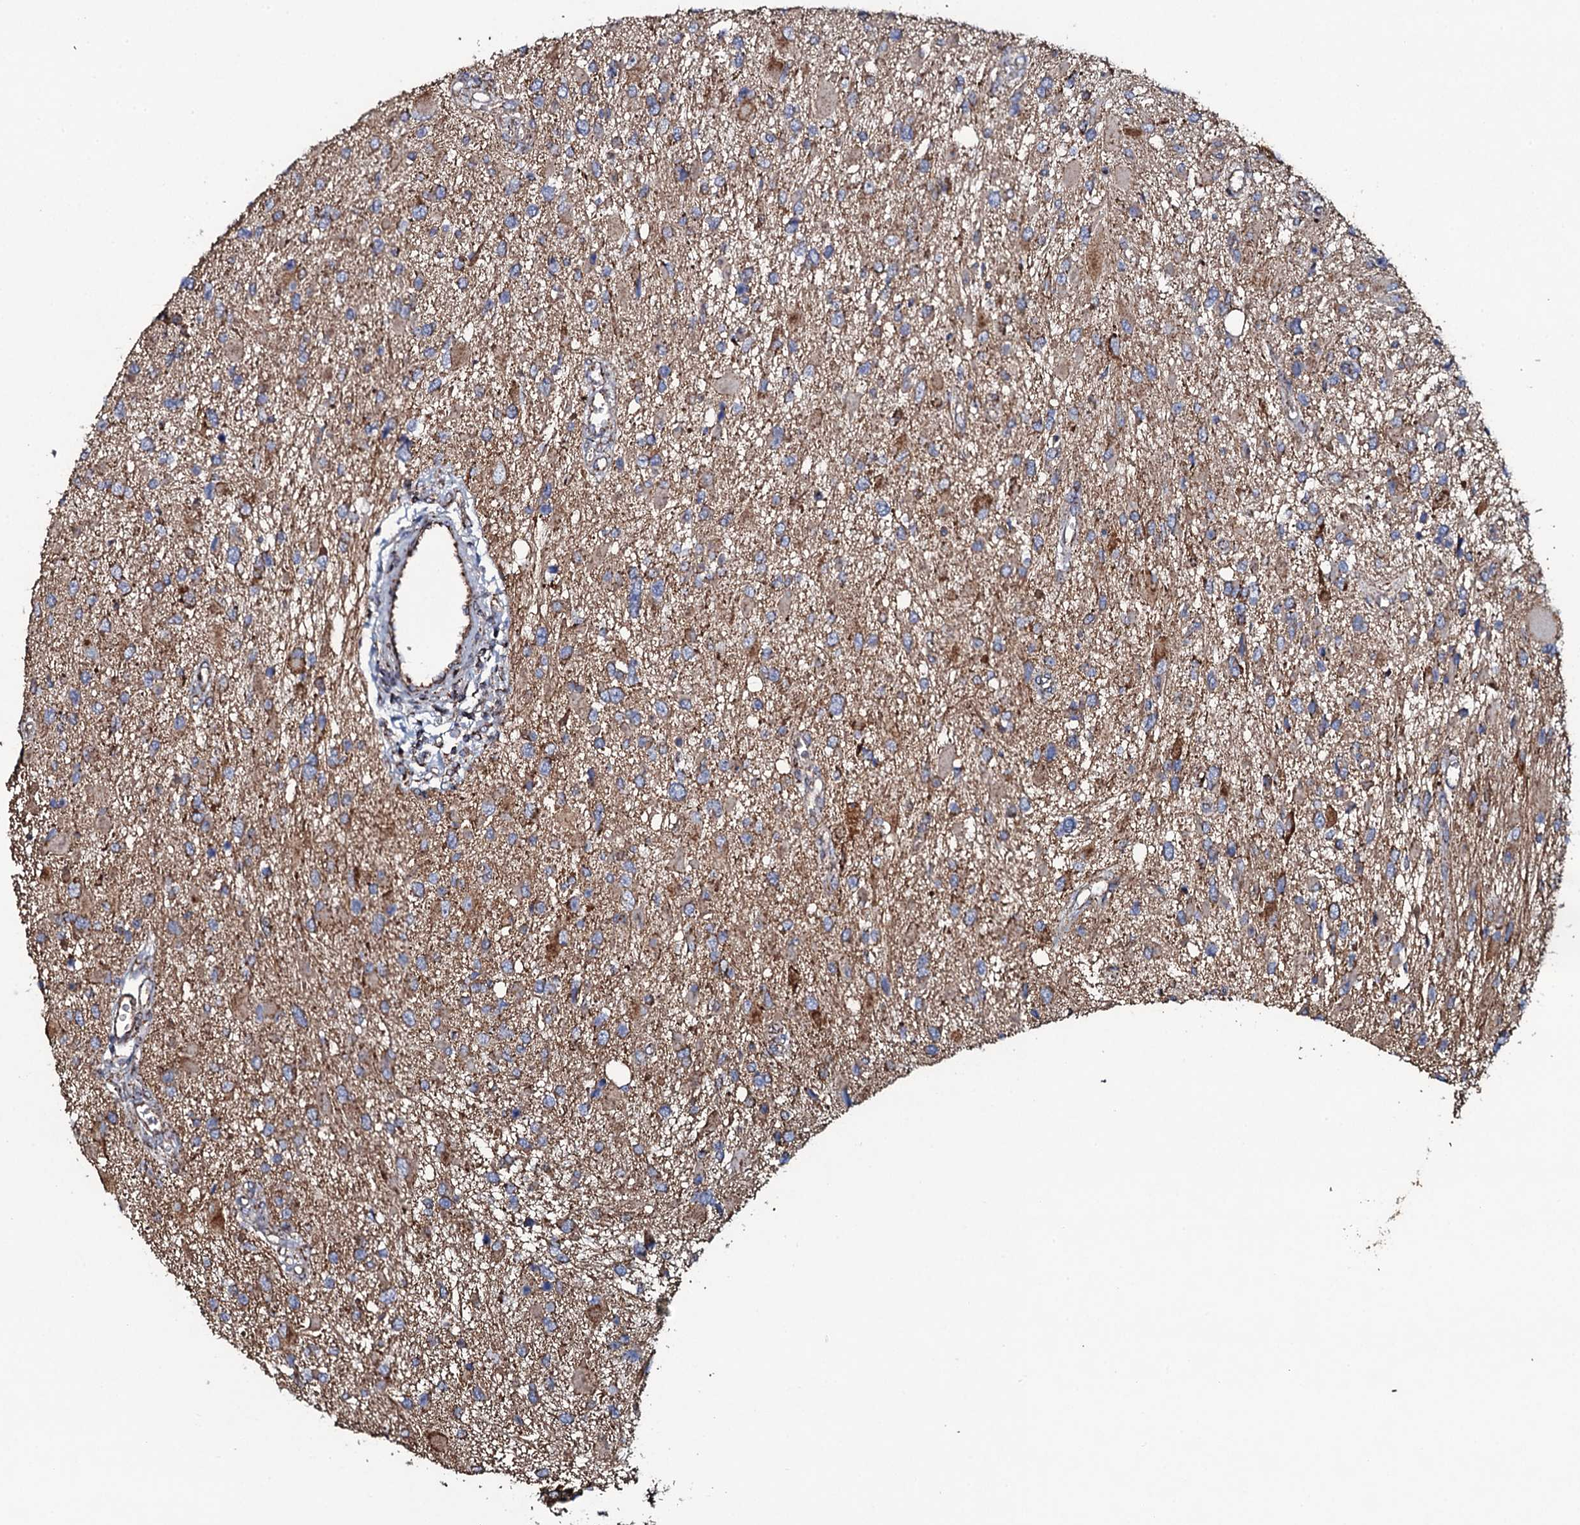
{"staining": {"intensity": "moderate", "quantity": ">75%", "location": "cytoplasmic/membranous"}, "tissue": "glioma", "cell_type": "Tumor cells", "image_type": "cancer", "snomed": [{"axis": "morphology", "description": "Glioma, malignant, High grade"}, {"axis": "topography", "description": "Brain"}], "caption": "Moderate cytoplasmic/membranous protein expression is appreciated in about >75% of tumor cells in high-grade glioma (malignant).", "gene": "EVC2", "patient": {"sex": "male", "age": 53}}